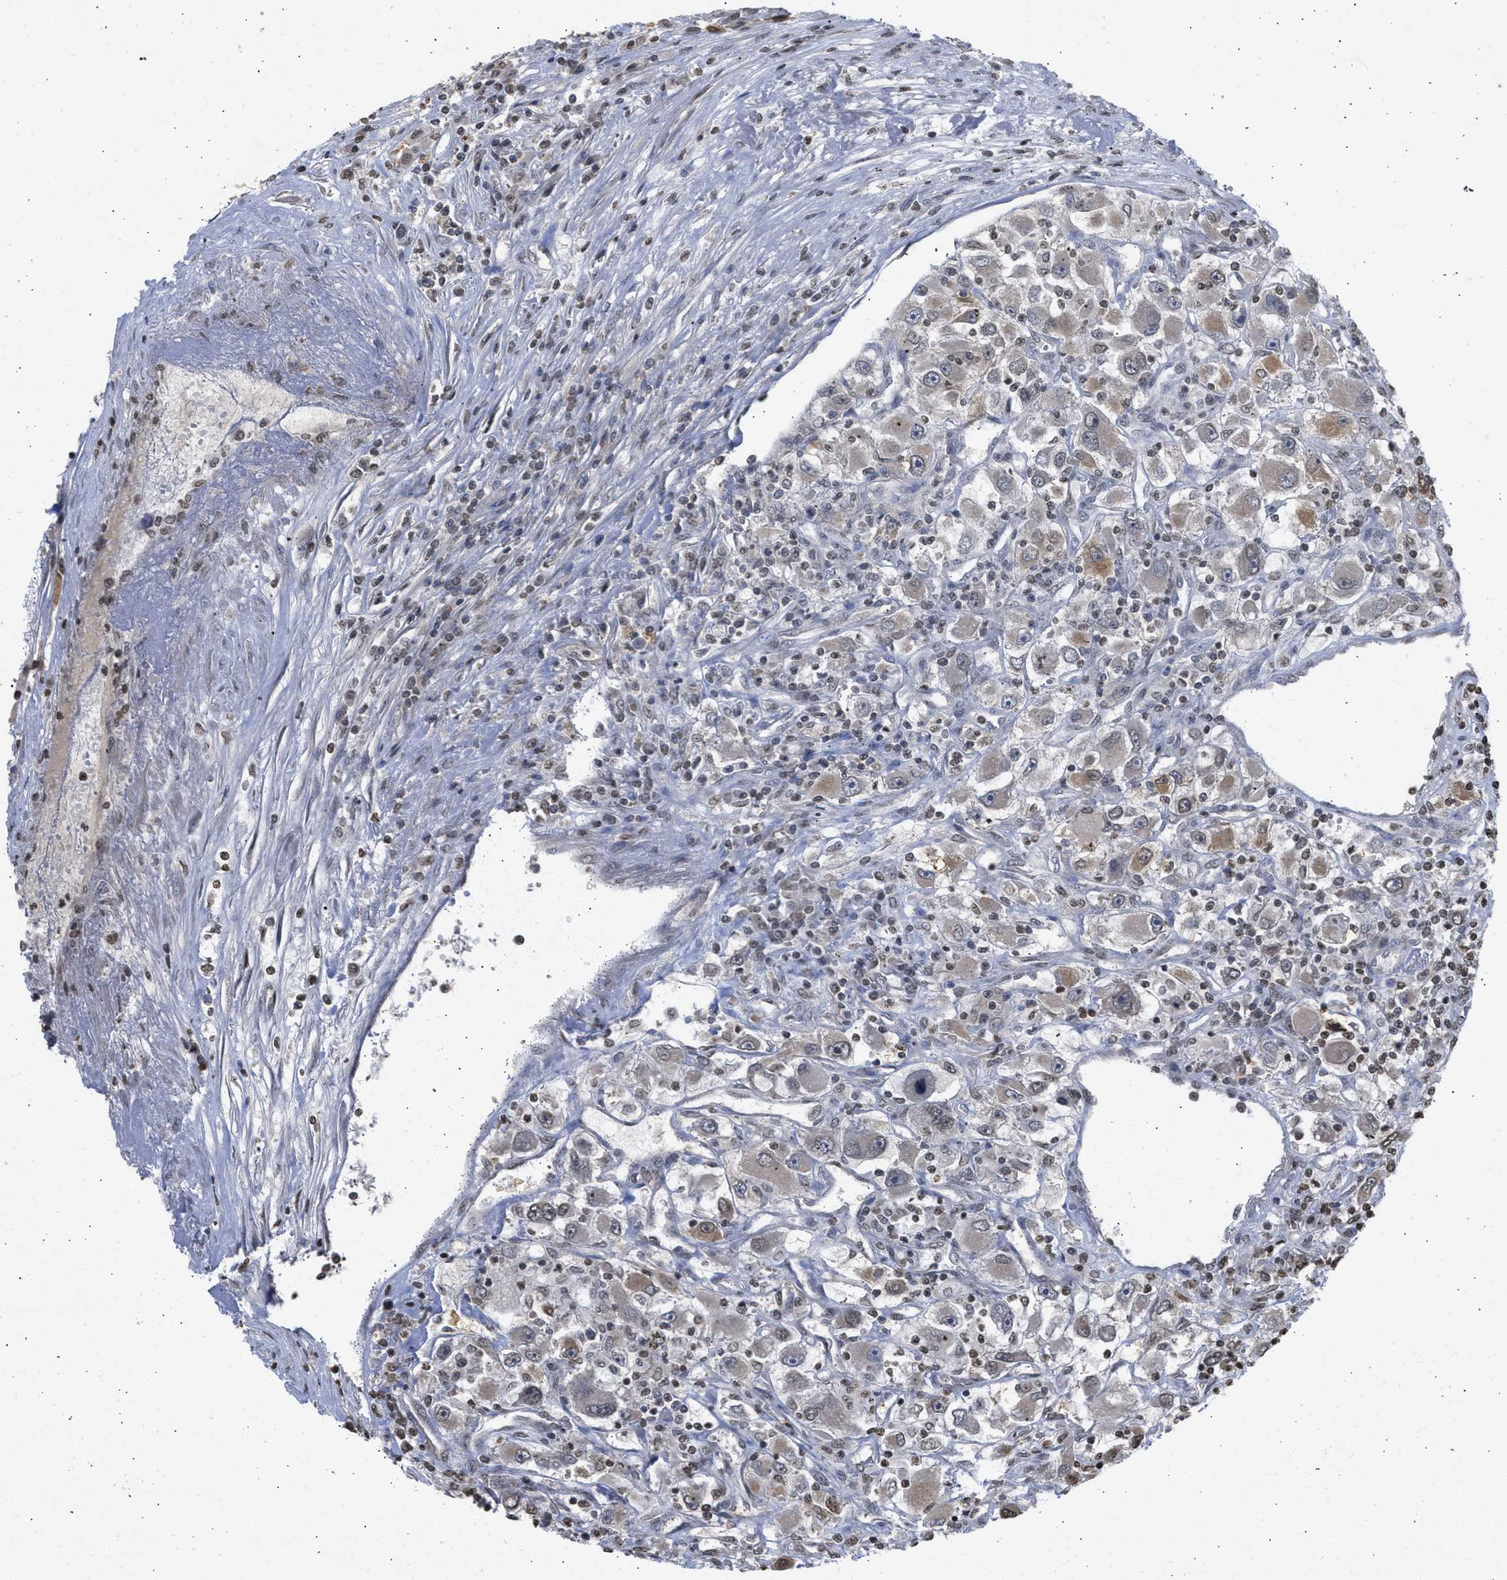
{"staining": {"intensity": "moderate", "quantity": ">75%", "location": "cytoplasmic/membranous,nuclear"}, "tissue": "renal cancer", "cell_type": "Tumor cells", "image_type": "cancer", "snomed": [{"axis": "morphology", "description": "Adenocarcinoma, NOS"}, {"axis": "topography", "description": "Kidney"}], "caption": "A histopathology image showing moderate cytoplasmic/membranous and nuclear staining in approximately >75% of tumor cells in renal cancer (adenocarcinoma), as visualized by brown immunohistochemical staining.", "gene": "NUP35", "patient": {"sex": "female", "age": 52}}